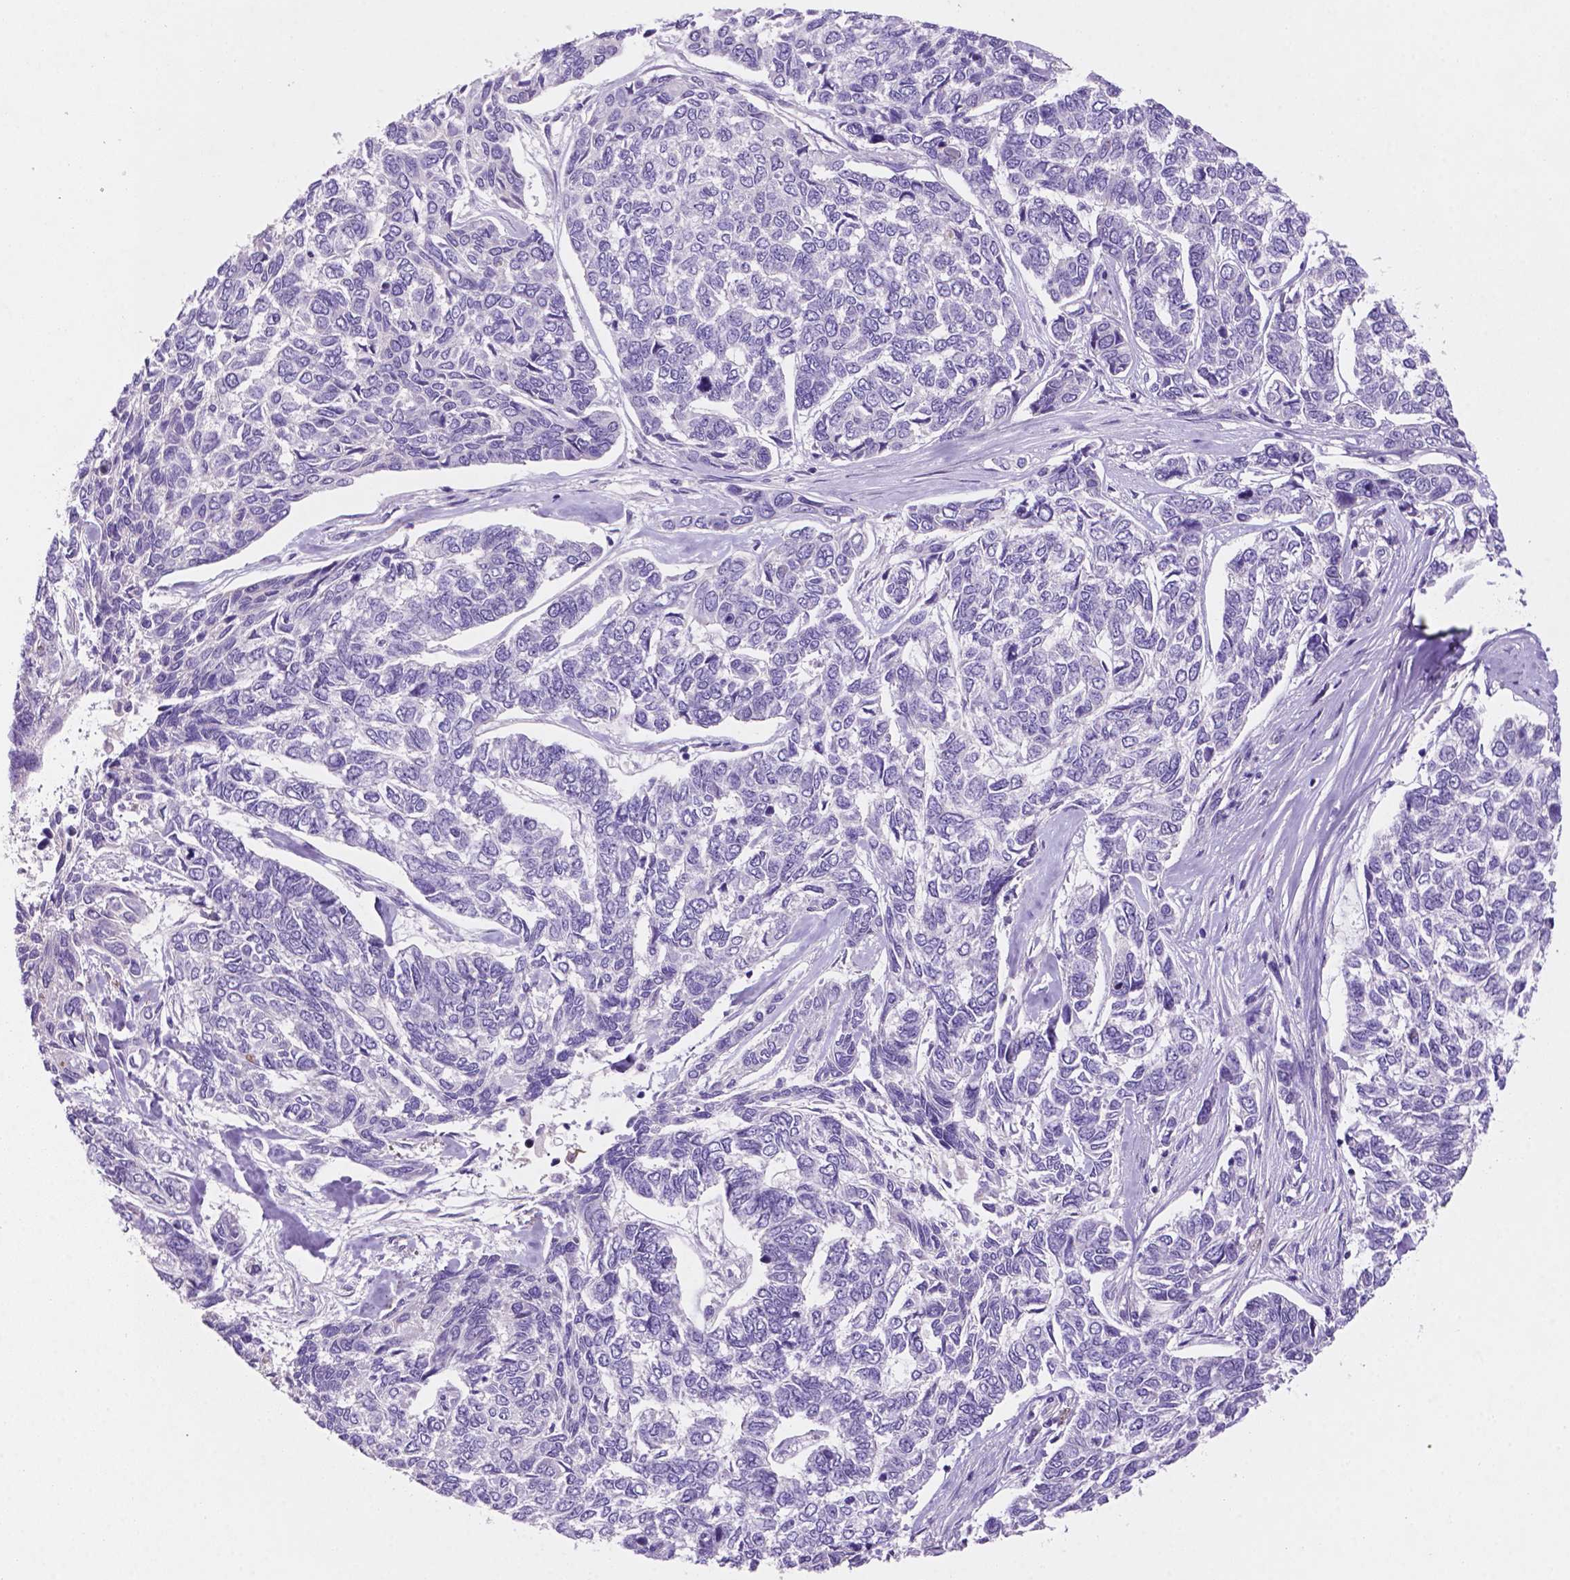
{"staining": {"intensity": "negative", "quantity": "none", "location": "none"}, "tissue": "skin cancer", "cell_type": "Tumor cells", "image_type": "cancer", "snomed": [{"axis": "morphology", "description": "Basal cell carcinoma"}, {"axis": "topography", "description": "Skin"}], "caption": "Tumor cells are negative for protein expression in human skin basal cell carcinoma.", "gene": "EBLN2", "patient": {"sex": "female", "age": 65}}